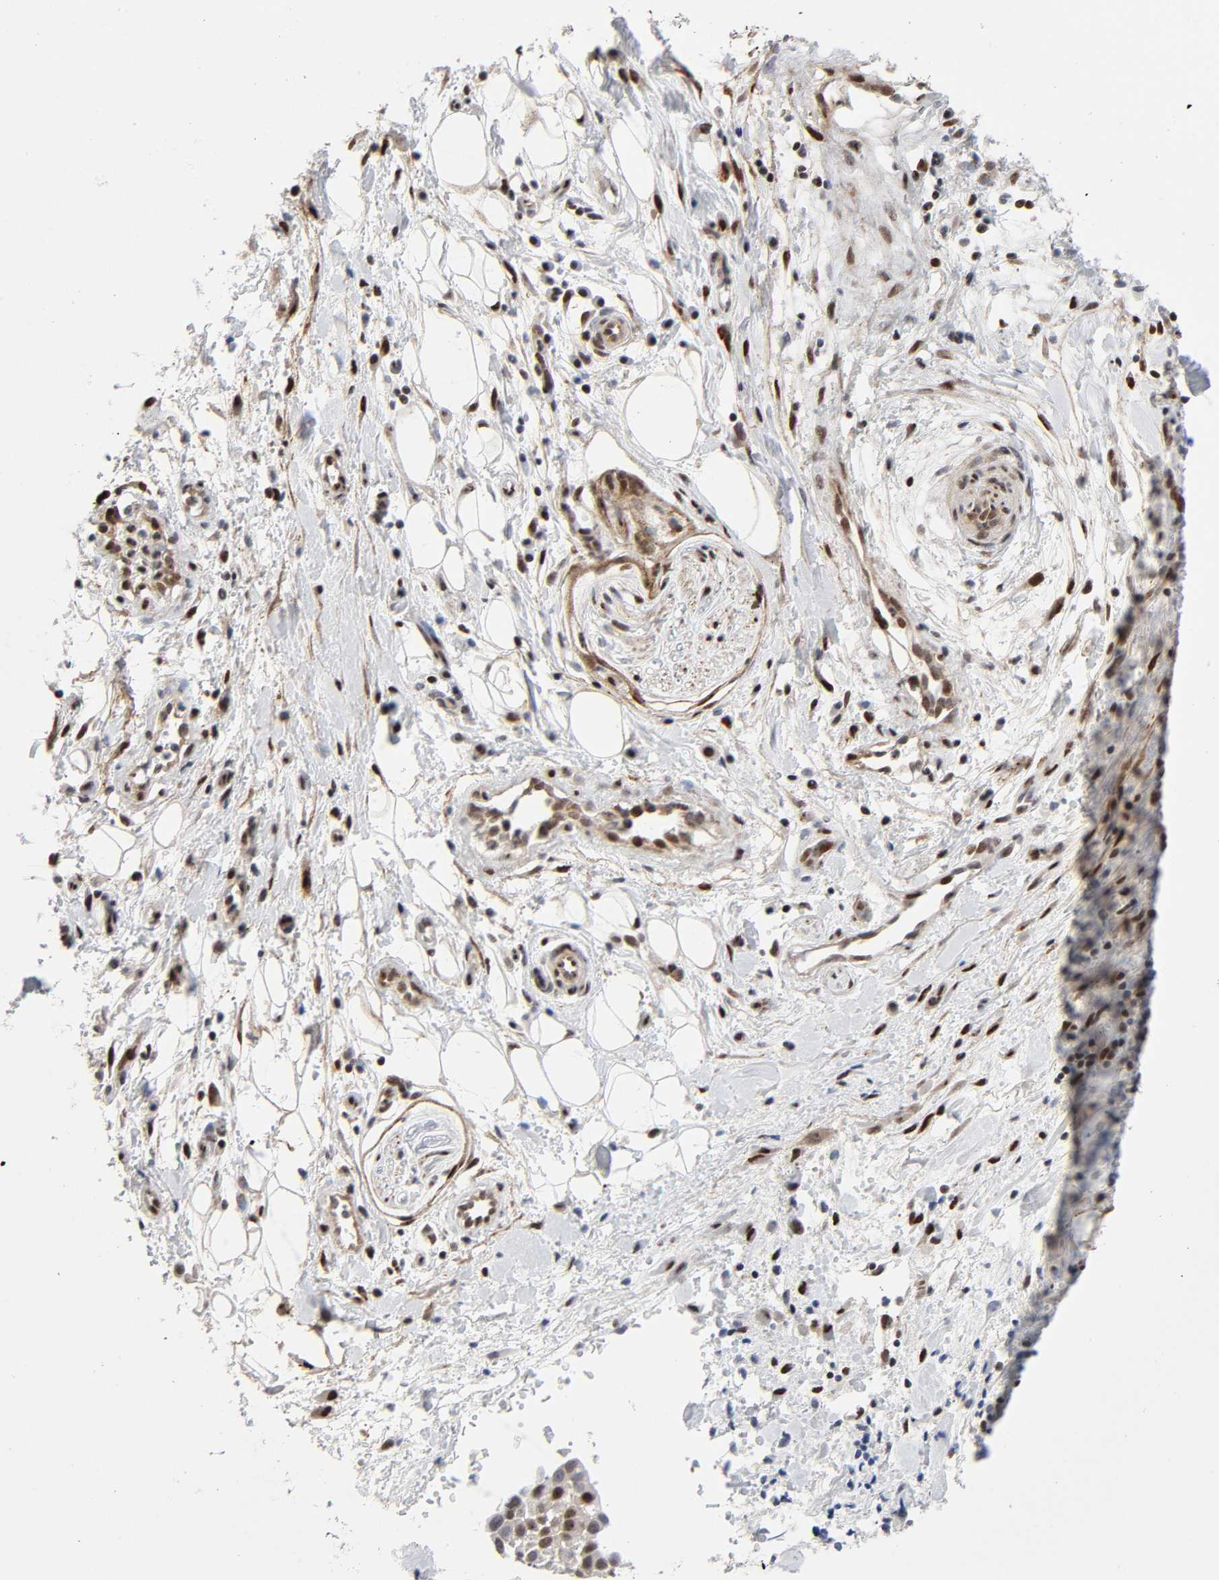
{"staining": {"intensity": "moderate", "quantity": "25%-75%", "location": "nuclear"}, "tissue": "pancreatic cancer", "cell_type": "Tumor cells", "image_type": "cancer", "snomed": [{"axis": "morphology", "description": "Adenocarcinoma, NOS"}, {"axis": "topography", "description": "Pancreas"}], "caption": "High-power microscopy captured an IHC photomicrograph of pancreatic adenocarcinoma, revealing moderate nuclear expression in about 25%-75% of tumor cells. (Brightfield microscopy of DAB IHC at high magnification).", "gene": "STK38", "patient": {"sex": "female", "age": 60}}